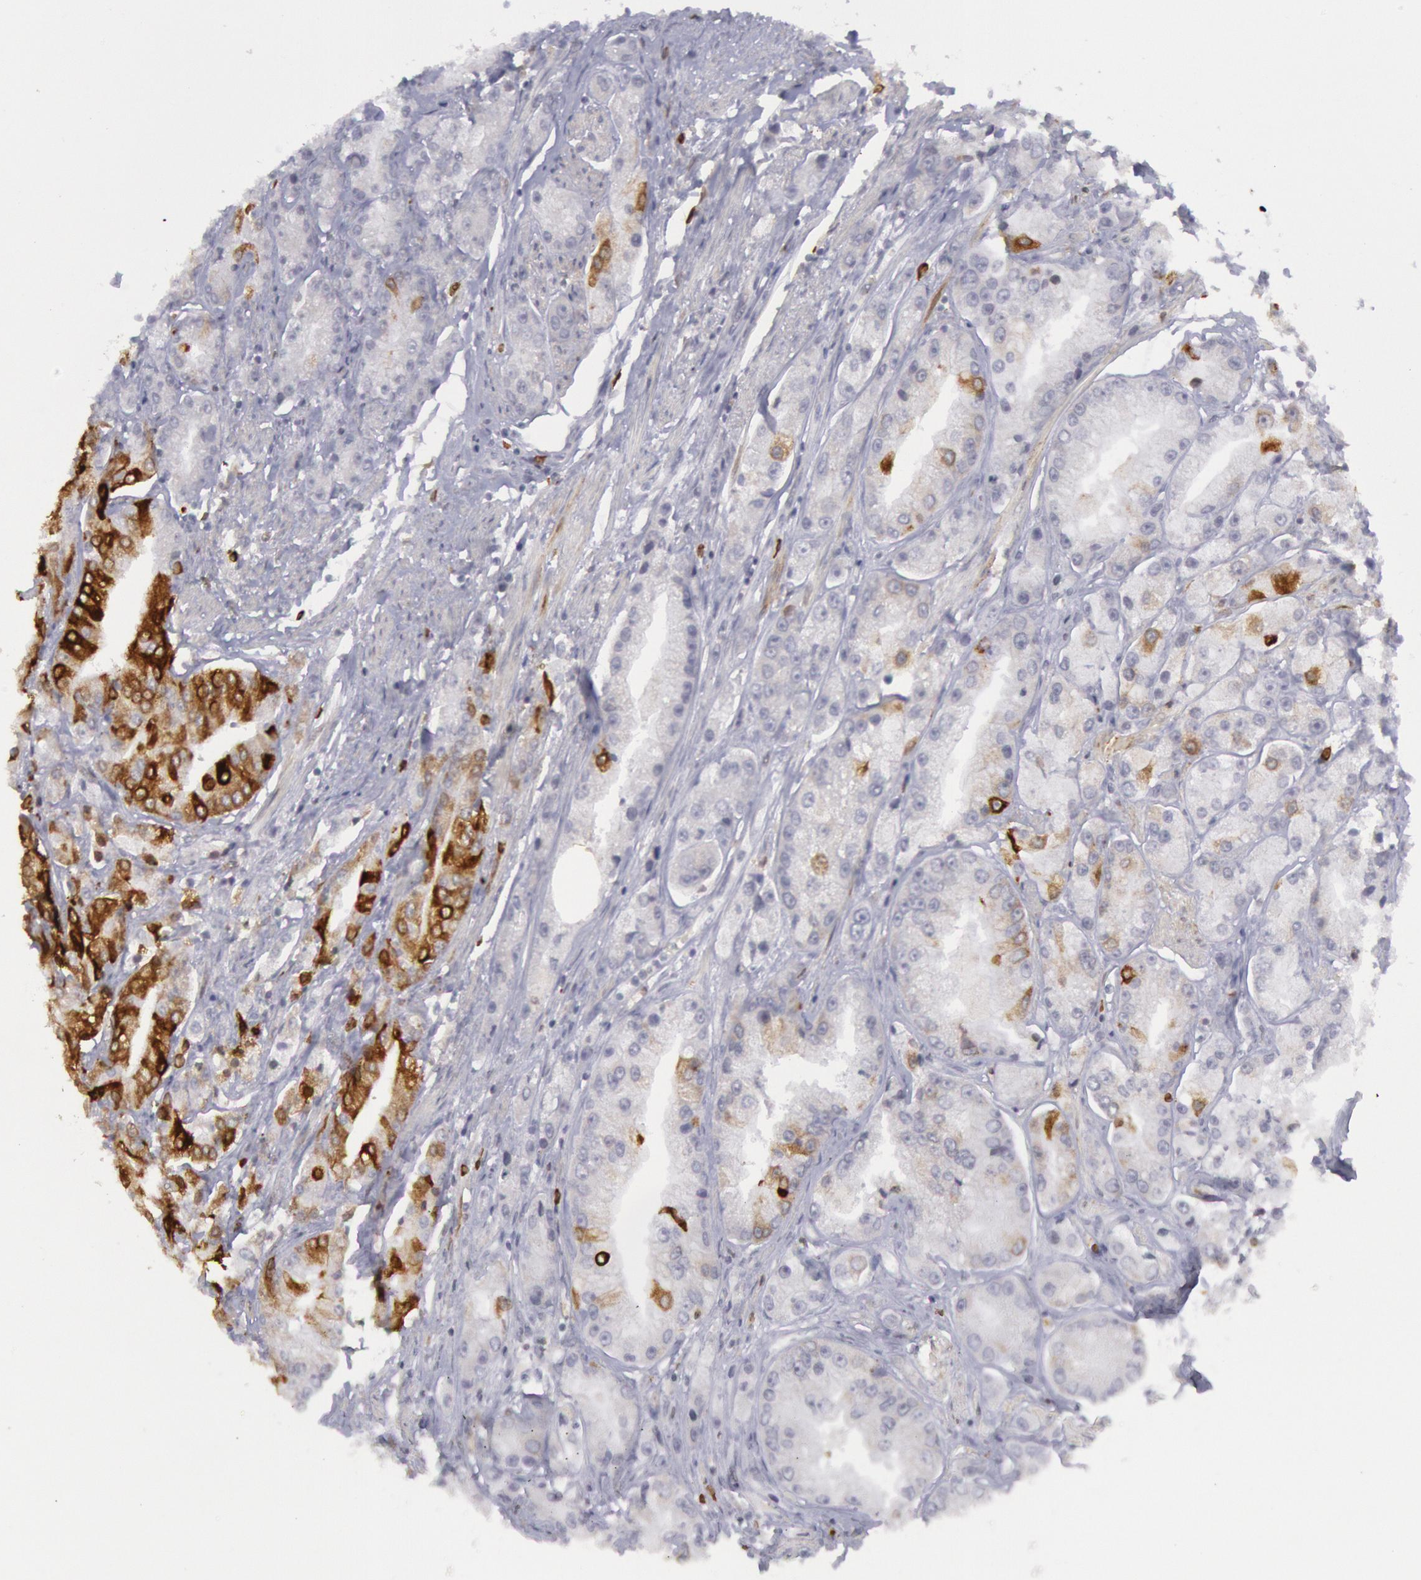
{"staining": {"intensity": "strong", "quantity": "<25%", "location": "cytoplasmic/membranous"}, "tissue": "prostate cancer", "cell_type": "Tumor cells", "image_type": "cancer", "snomed": [{"axis": "morphology", "description": "Adenocarcinoma, Medium grade"}, {"axis": "topography", "description": "Prostate"}], "caption": "Immunohistochemistry of adenocarcinoma (medium-grade) (prostate) exhibits medium levels of strong cytoplasmic/membranous staining in approximately <25% of tumor cells.", "gene": "PTGS2", "patient": {"sex": "male", "age": 72}}